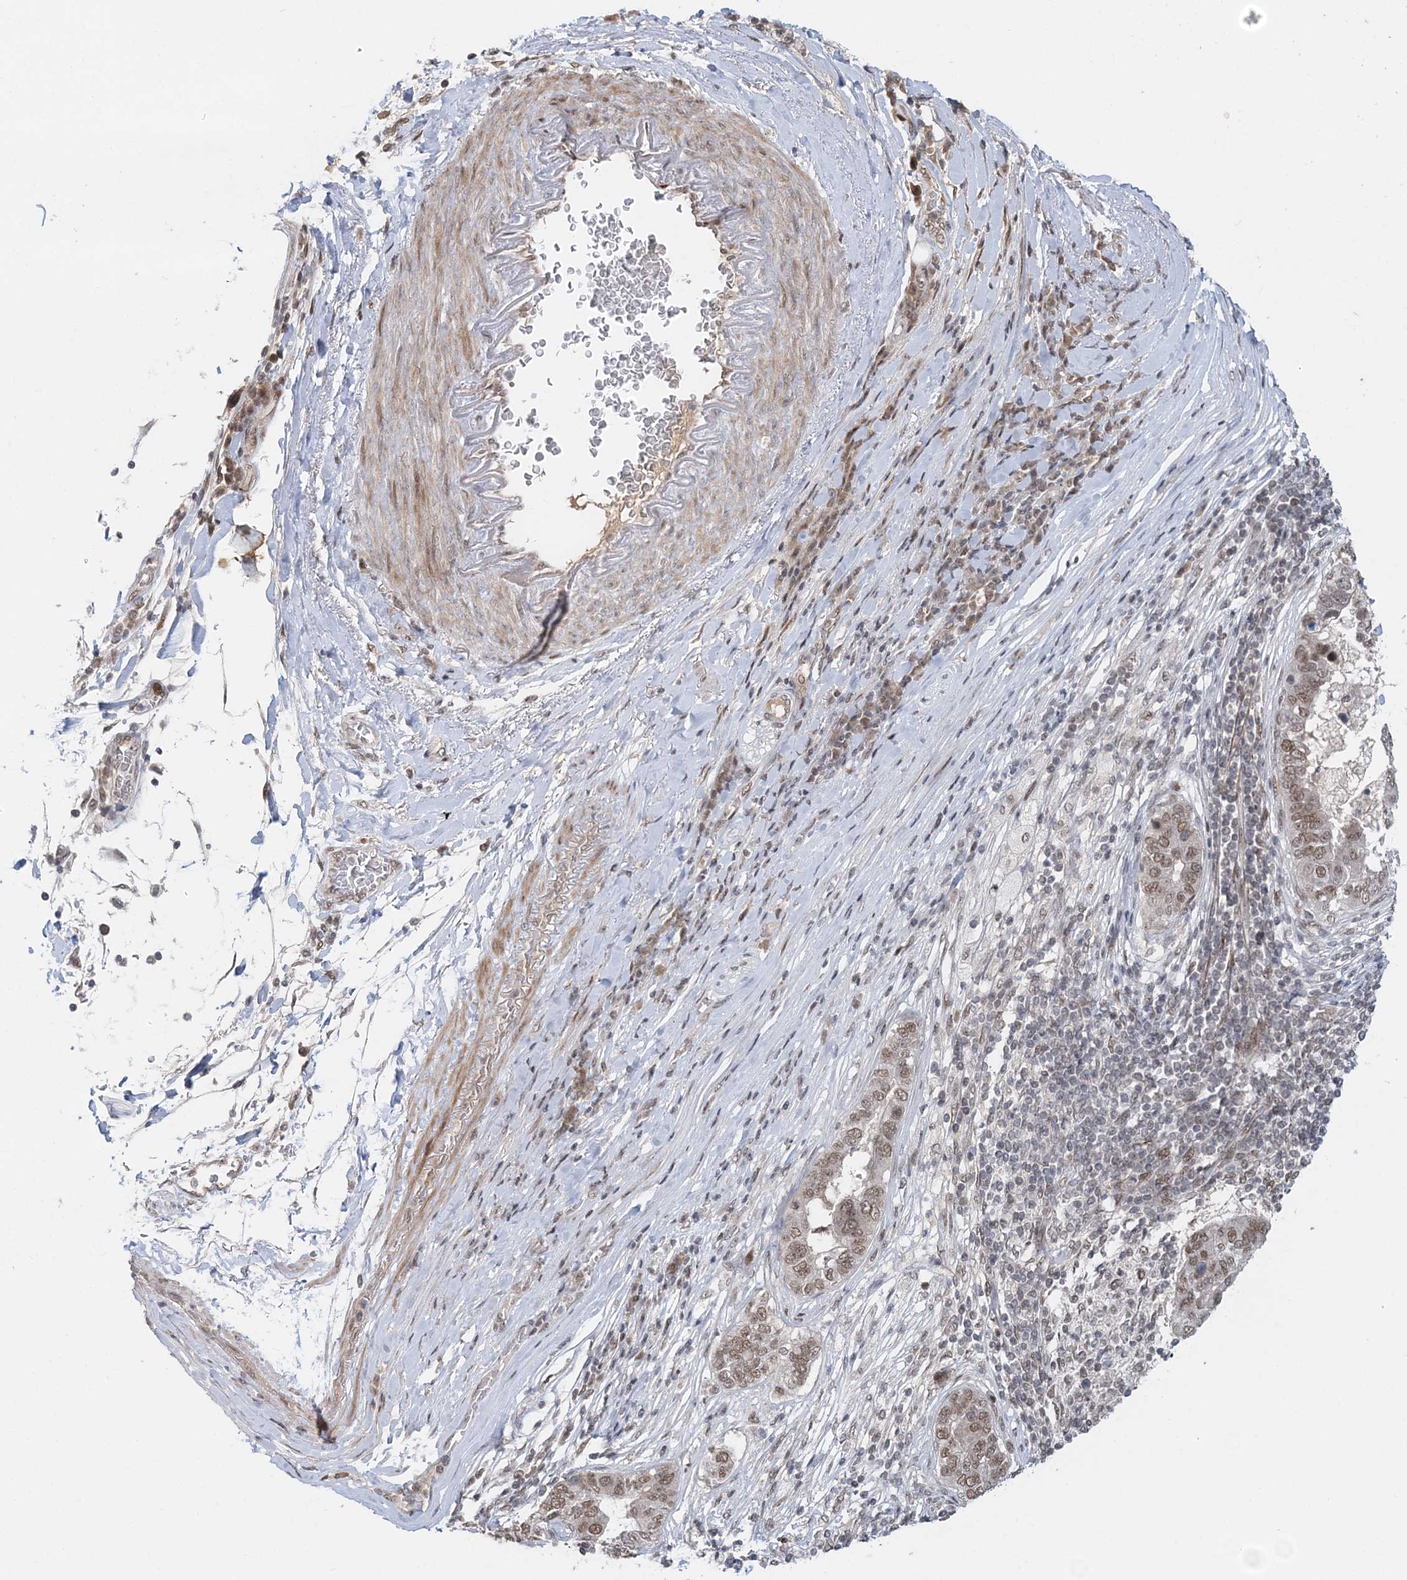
{"staining": {"intensity": "moderate", "quantity": ">75%", "location": "nuclear"}, "tissue": "pancreatic cancer", "cell_type": "Tumor cells", "image_type": "cancer", "snomed": [{"axis": "morphology", "description": "Adenocarcinoma, NOS"}, {"axis": "topography", "description": "Pancreas"}], "caption": "Tumor cells reveal moderate nuclear positivity in approximately >75% of cells in pancreatic adenocarcinoma. Nuclei are stained in blue.", "gene": "NOA1", "patient": {"sex": "female", "age": 61}}